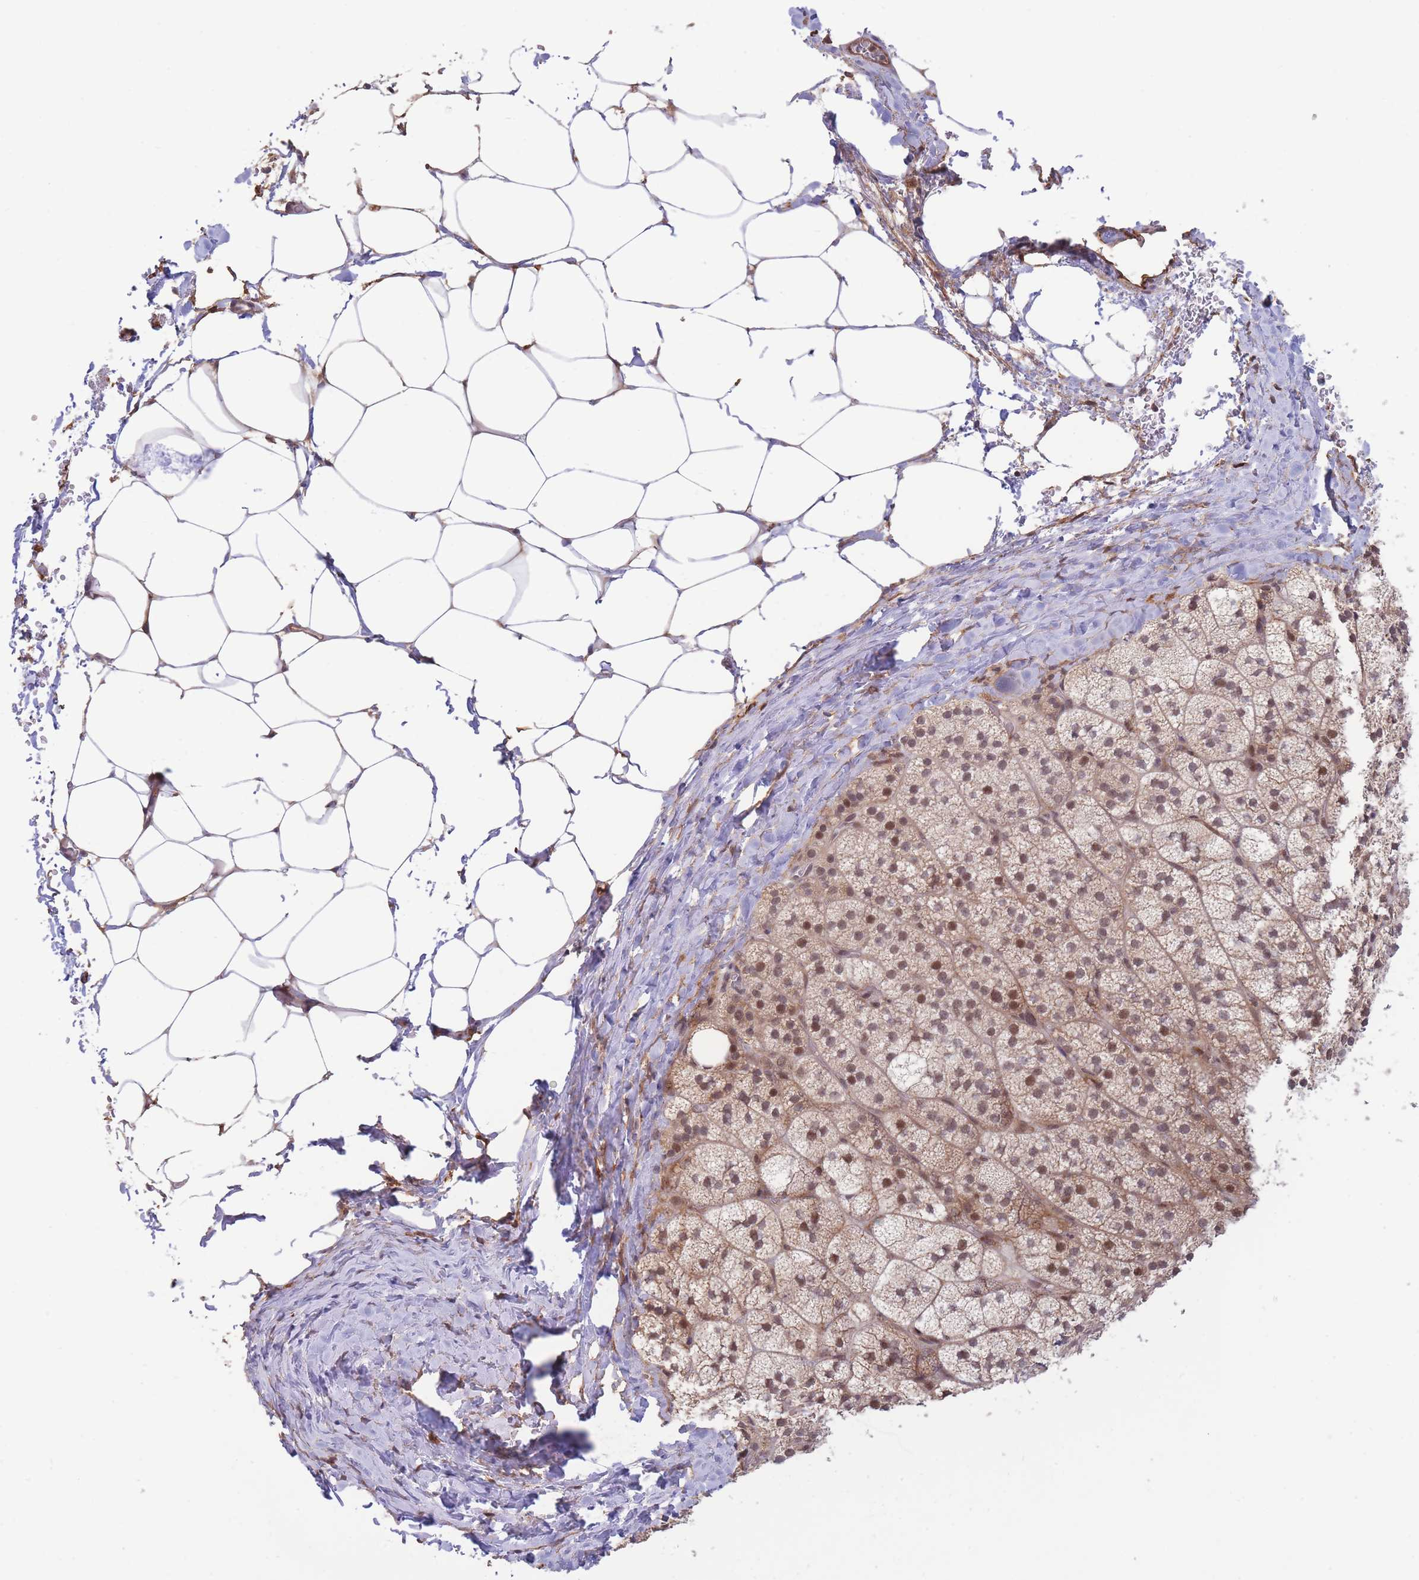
{"staining": {"intensity": "moderate", "quantity": "25%-75%", "location": "cytoplasmic/membranous,nuclear"}, "tissue": "adrenal gland", "cell_type": "Glandular cells", "image_type": "normal", "snomed": [{"axis": "morphology", "description": "Normal tissue, NOS"}, {"axis": "topography", "description": "Adrenal gland"}], "caption": "Immunohistochemistry (DAB) staining of benign adrenal gland displays moderate cytoplasmic/membranous,nuclear protein staining in about 25%-75% of glandular cells. (Brightfield microscopy of DAB IHC at high magnification).", "gene": "BOD1L1", "patient": {"sex": "female", "age": 58}}